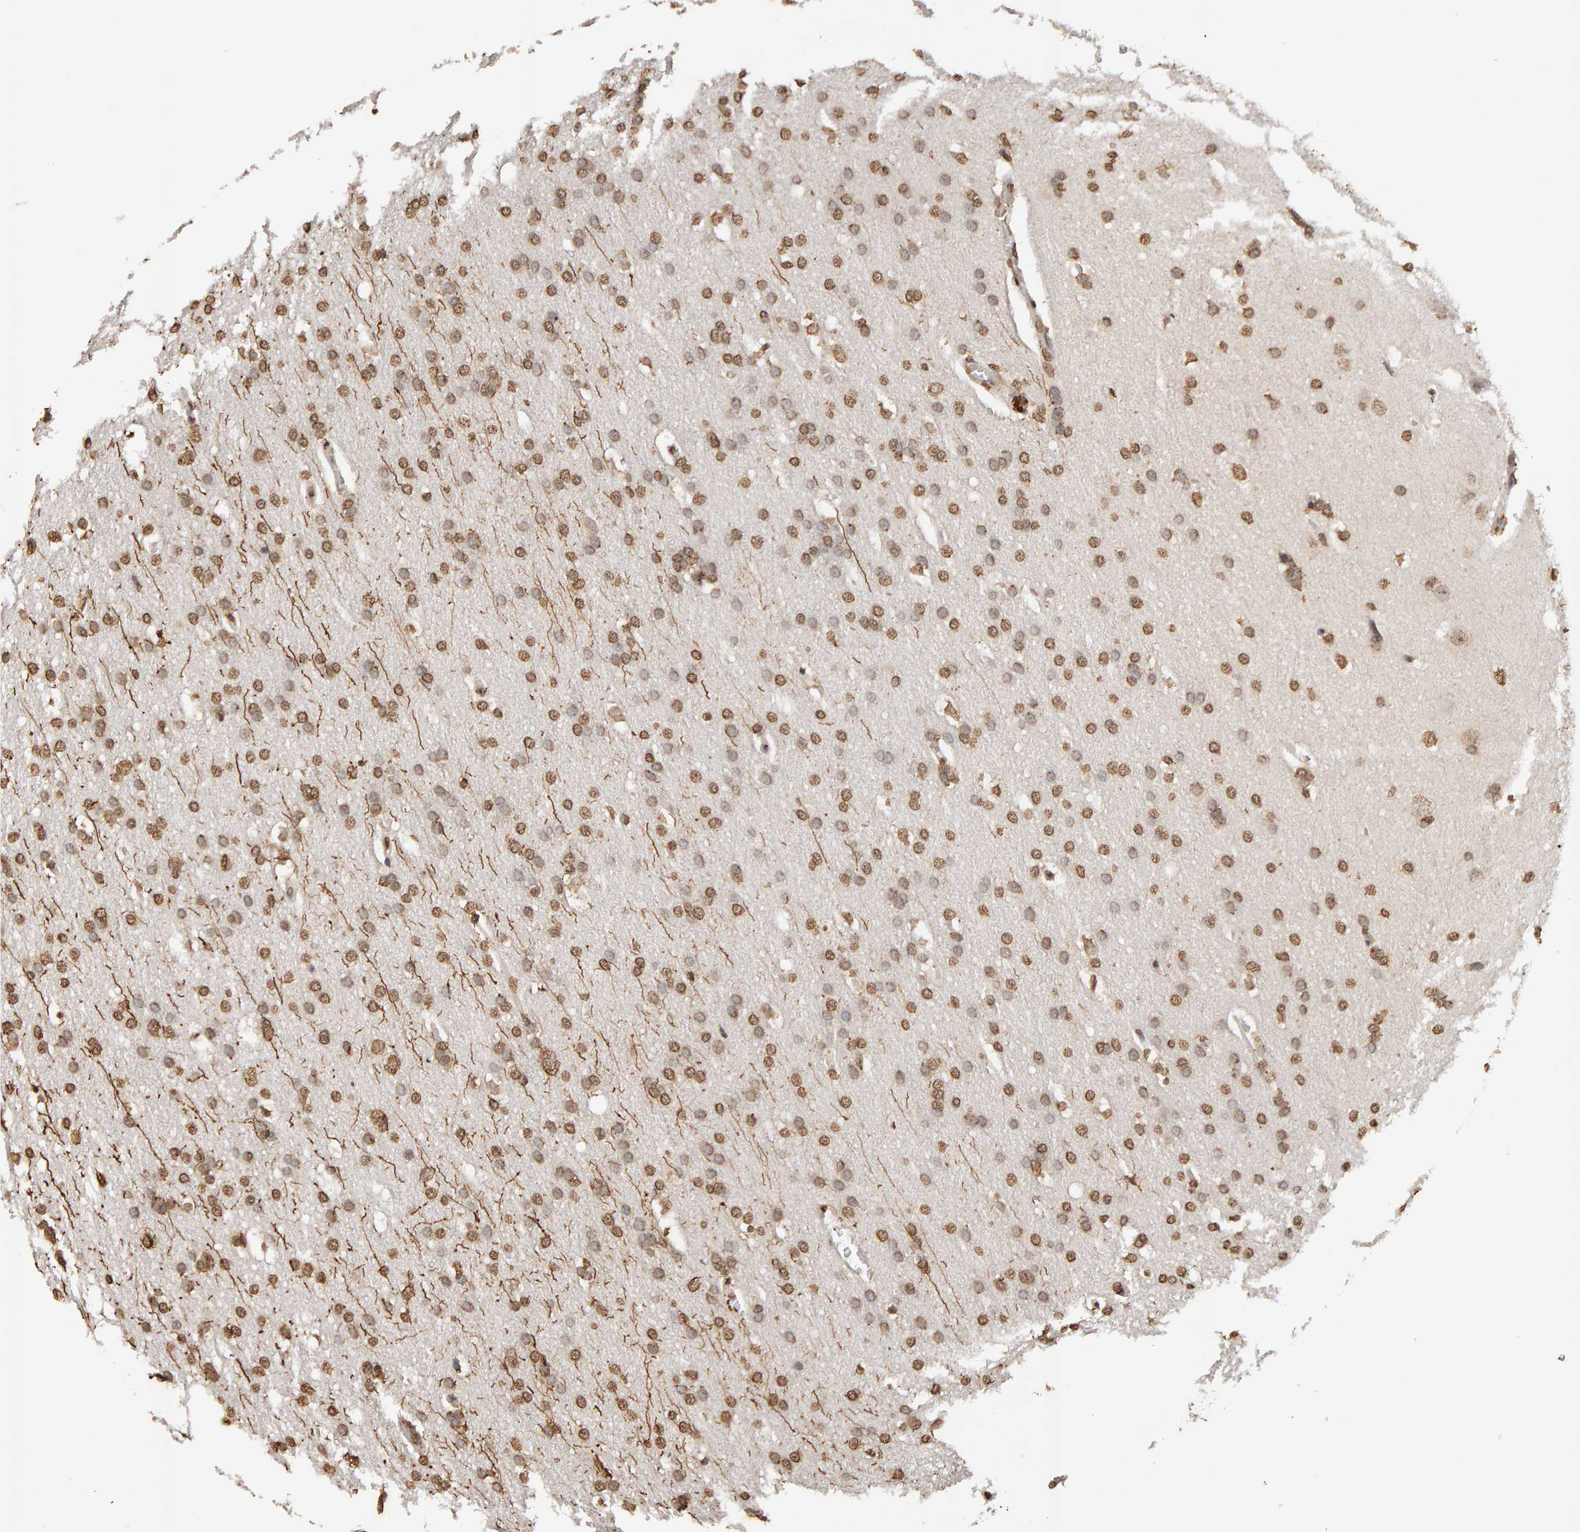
{"staining": {"intensity": "moderate", "quantity": ">75%", "location": "nuclear"}, "tissue": "glioma", "cell_type": "Tumor cells", "image_type": "cancer", "snomed": [{"axis": "morphology", "description": "Glioma, malignant, Low grade"}, {"axis": "topography", "description": "Brain"}], "caption": "The photomicrograph shows a brown stain indicating the presence of a protein in the nuclear of tumor cells in glioma. The protein is shown in brown color, while the nuclei are stained blue.", "gene": "DNAJB5", "patient": {"sex": "female", "age": 37}}